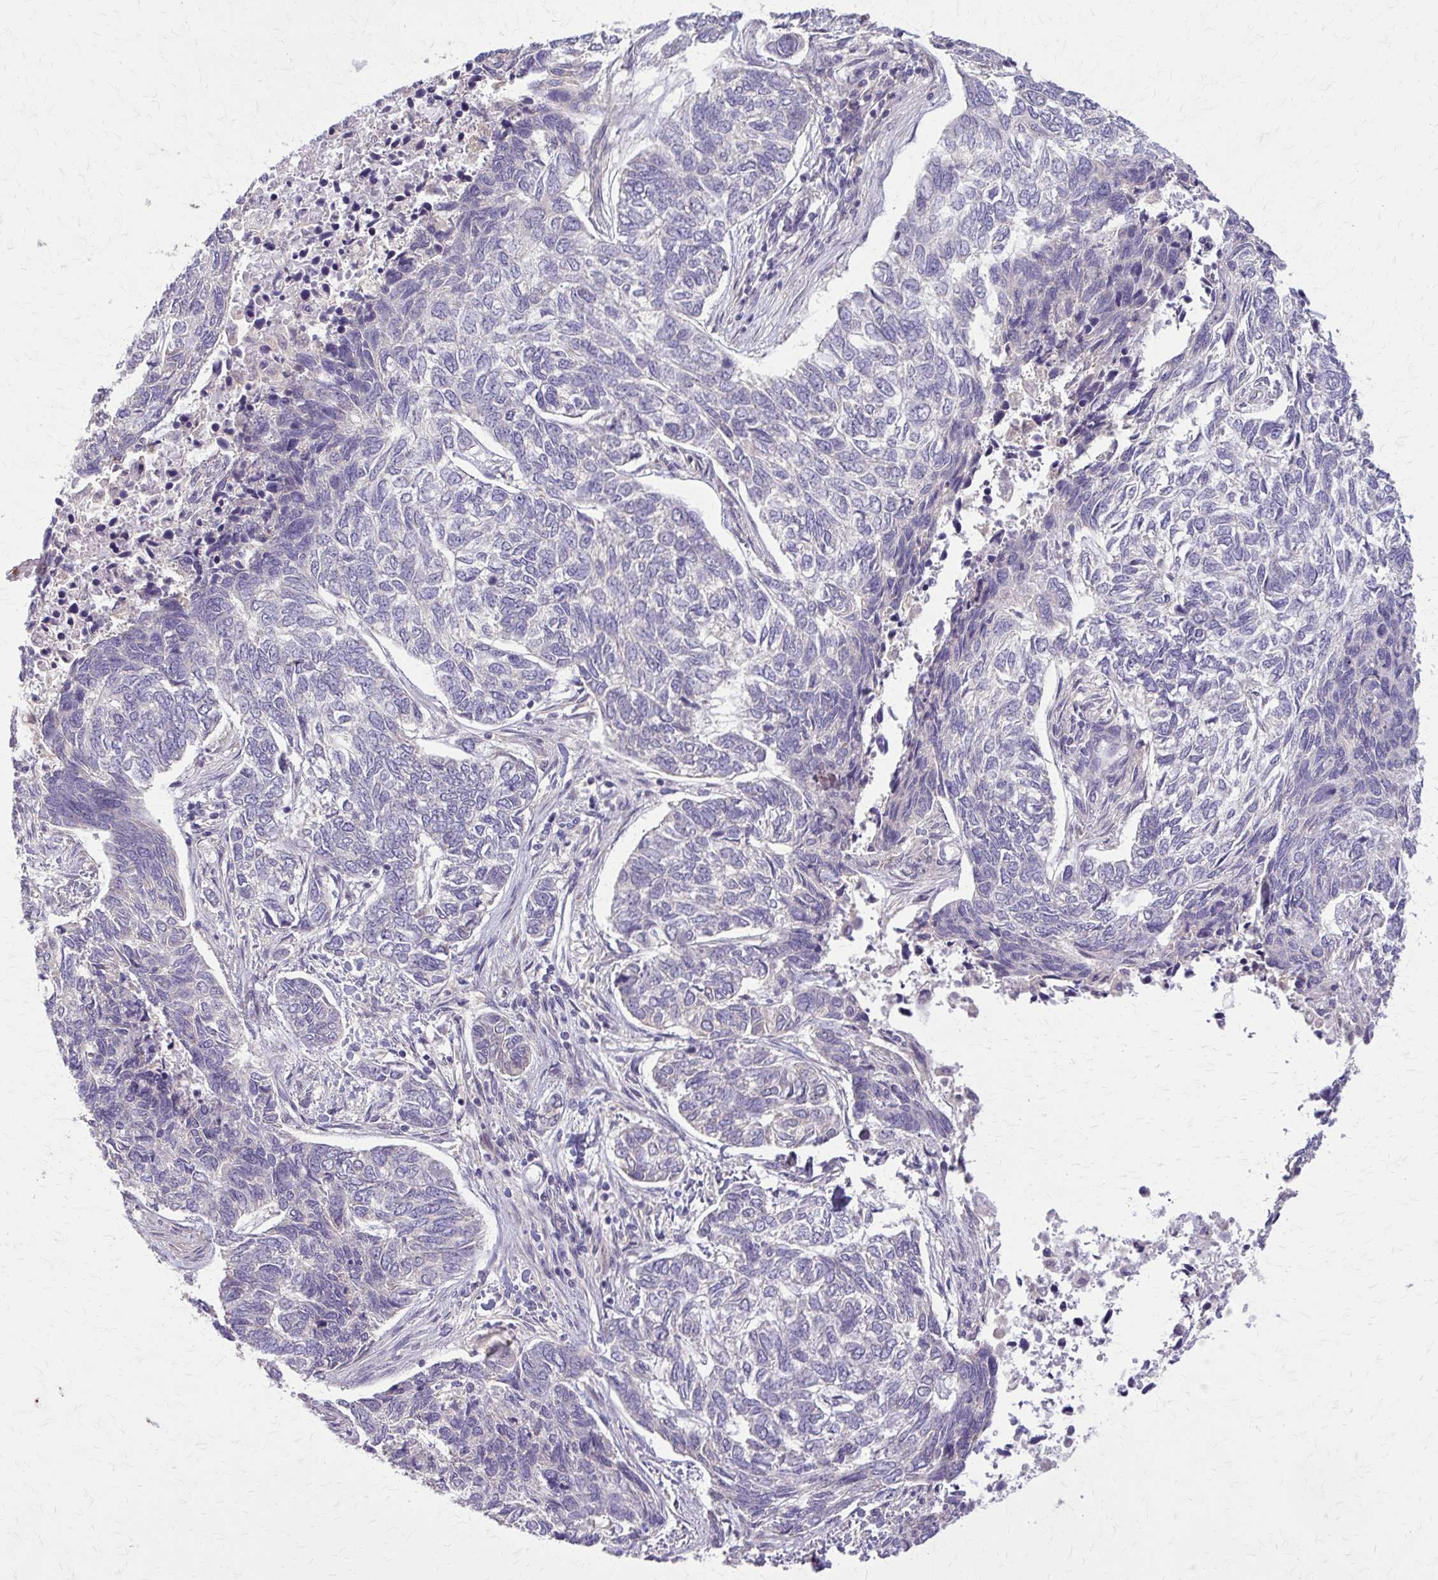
{"staining": {"intensity": "negative", "quantity": "none", "location": "none"}, "tissue": "skin cancer", "cell_type": "Tumor cells", "image_type": "cancer", "snomed": [{"axis": "morphology", "description": "Basal cell carcinoma"}, {"axis": "topography", "description": "Skin"}], "caption": "Skin basal cell carcinoma was stained to show a protein in brown. There is no significant positivity in tumor cells. (Stains: DAB immunohistochemistry with hematoxylin counter stain, Microscopy: brightfield microscopy at high magnification).", "gene": "NRBF2", "patient": {"sex": "female", "age": 65}}